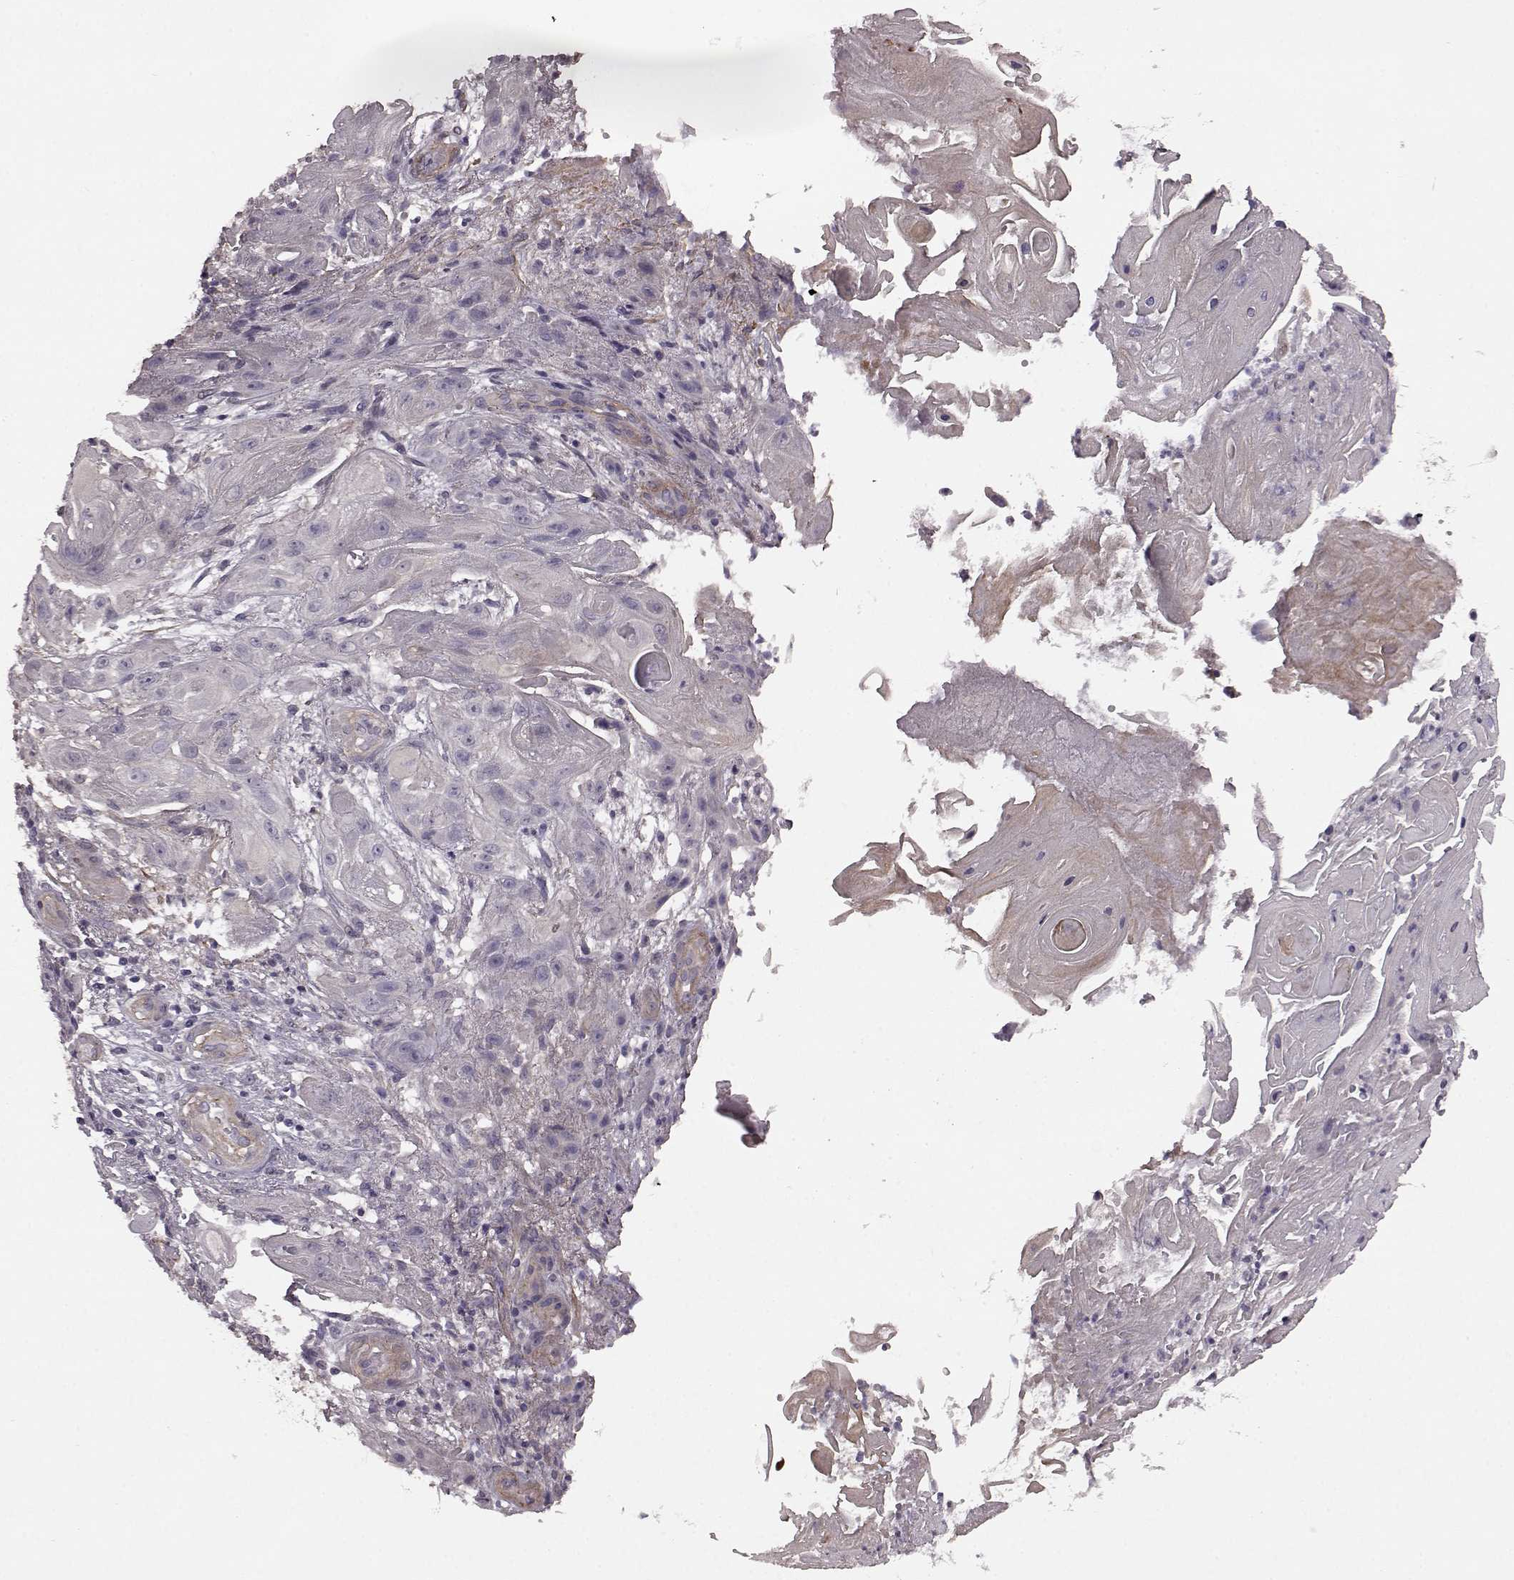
{"staining": {"intensity": "negative", "quantity": "none", "location": "none"}, "tissue": "skin cancer", "cell_type": "Tumor cells", "image_type": "cancer", "snomed": [{"axis": "morphology", "description": "Squamous cell carcinoma, NOS"}, {"axis": "topography", "description": "Skin"}], "caption": "High magnification brightfield microscopy of skin cancer stained with DAB (3,3'-diaminobenzidine) (brown) and counterstained with hematoxylin (blue): tumor cells show no significant expression. (Brightfield microscopy of DAB (3,3'-diaminobenzidine) IHC at high magnification).", "gene": "GRK1", "patient": {"sex": "male", "age": 62}}